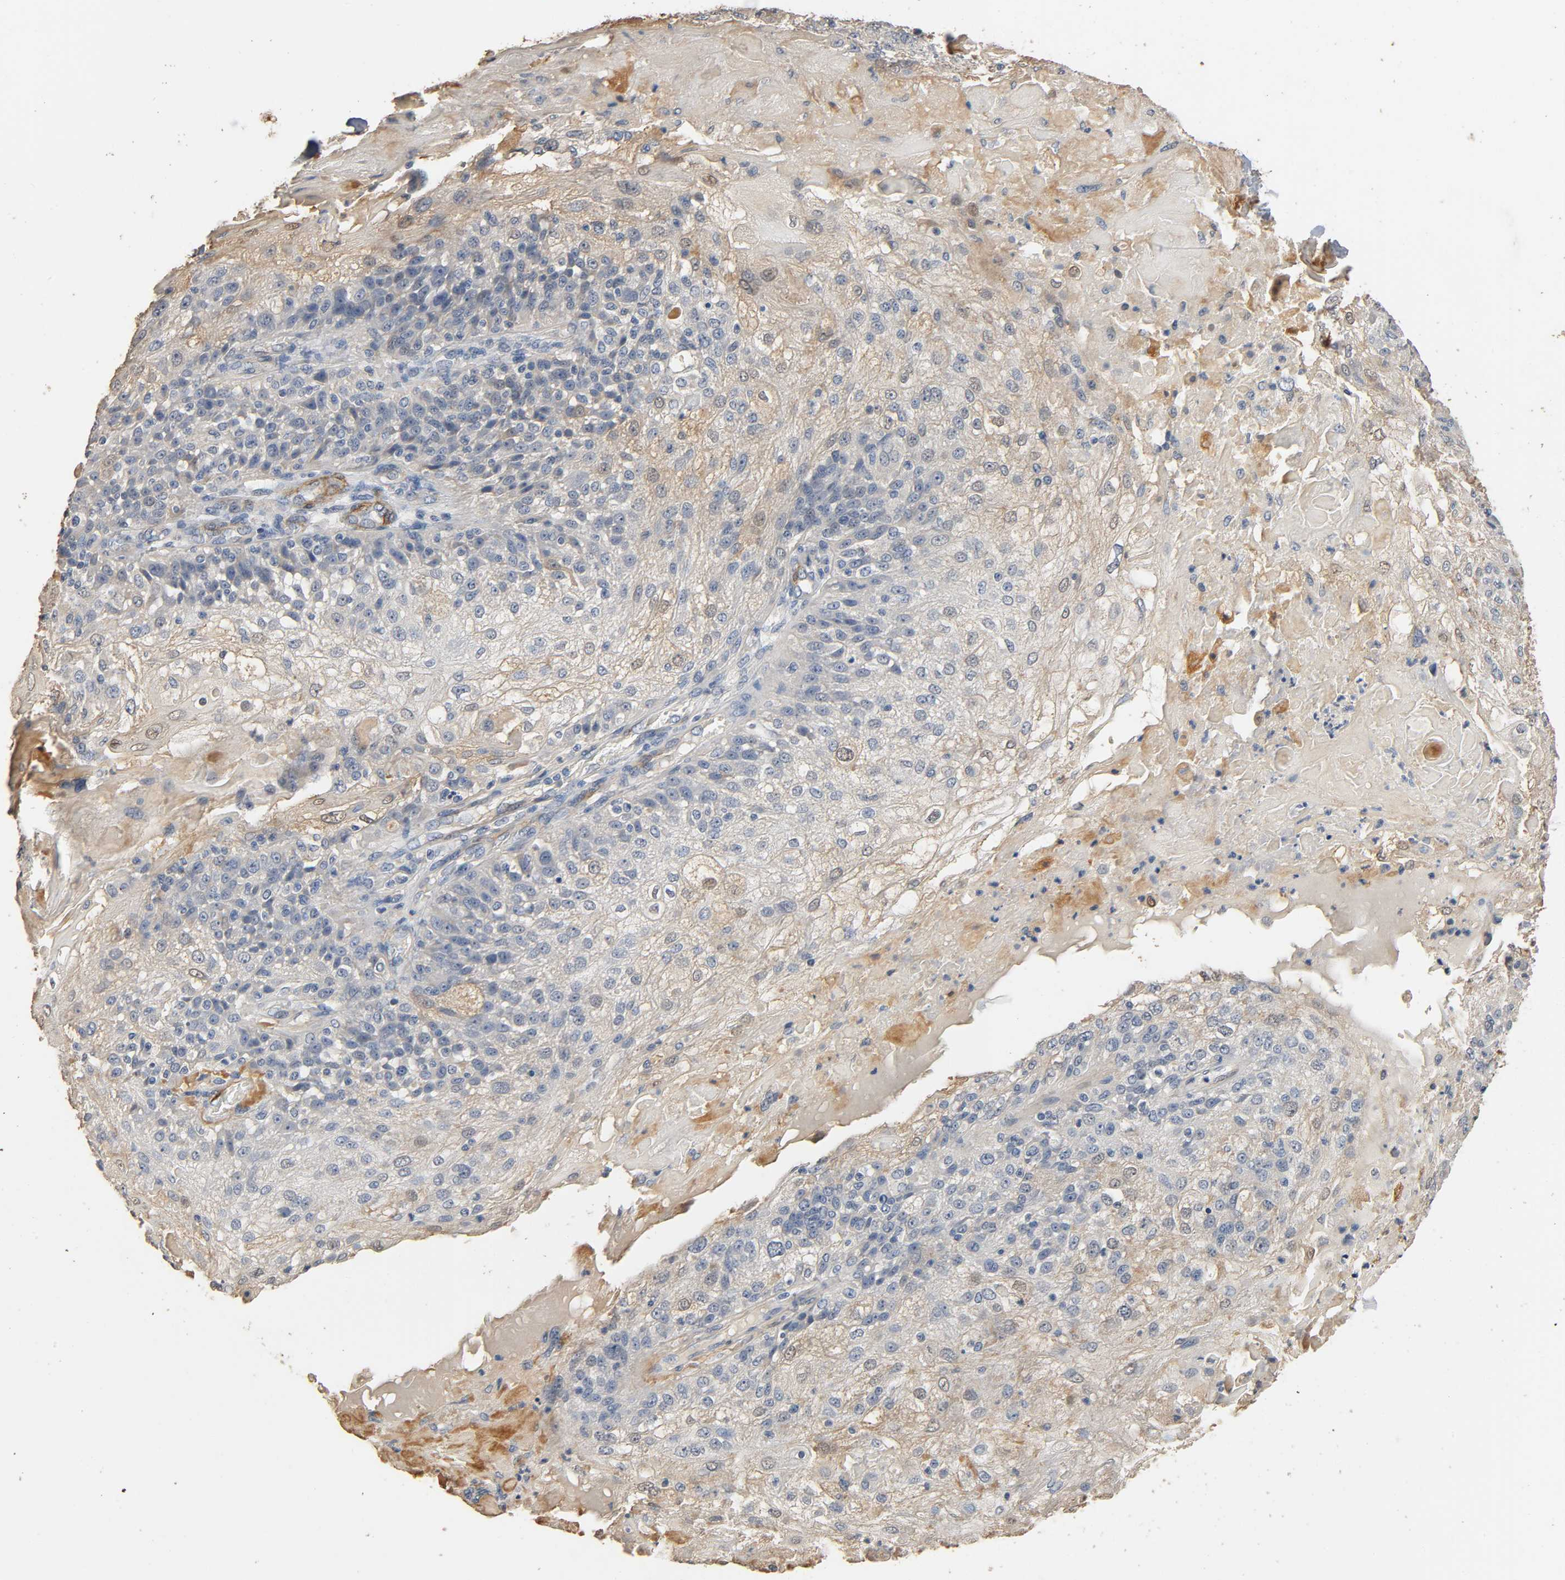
{"staining": {"intensity": "weak", "quantity": "25%-75%", "location": "cytoplasmic/membranous"}, "tissue": "skin cancer", "cell_type": "Tumor cells", "image_type": "cancer", "snomed": [{"axis": "morphology", "description": "Normal tissue, NOS"}, {"axis": "morphology", "description": "Squamous cell carcinoma, NOS"}, {"axis": "topography", "description": "Skin"}], "caption": "A low amount of weak cytoplasmic/membranous expression is appreciated in about 25%-75% of tumor cells in skin cancer (squamous cell carcinoma) tissue.", "gene": "GSTA3", "patient": {"sex": "female", "age": 83}}